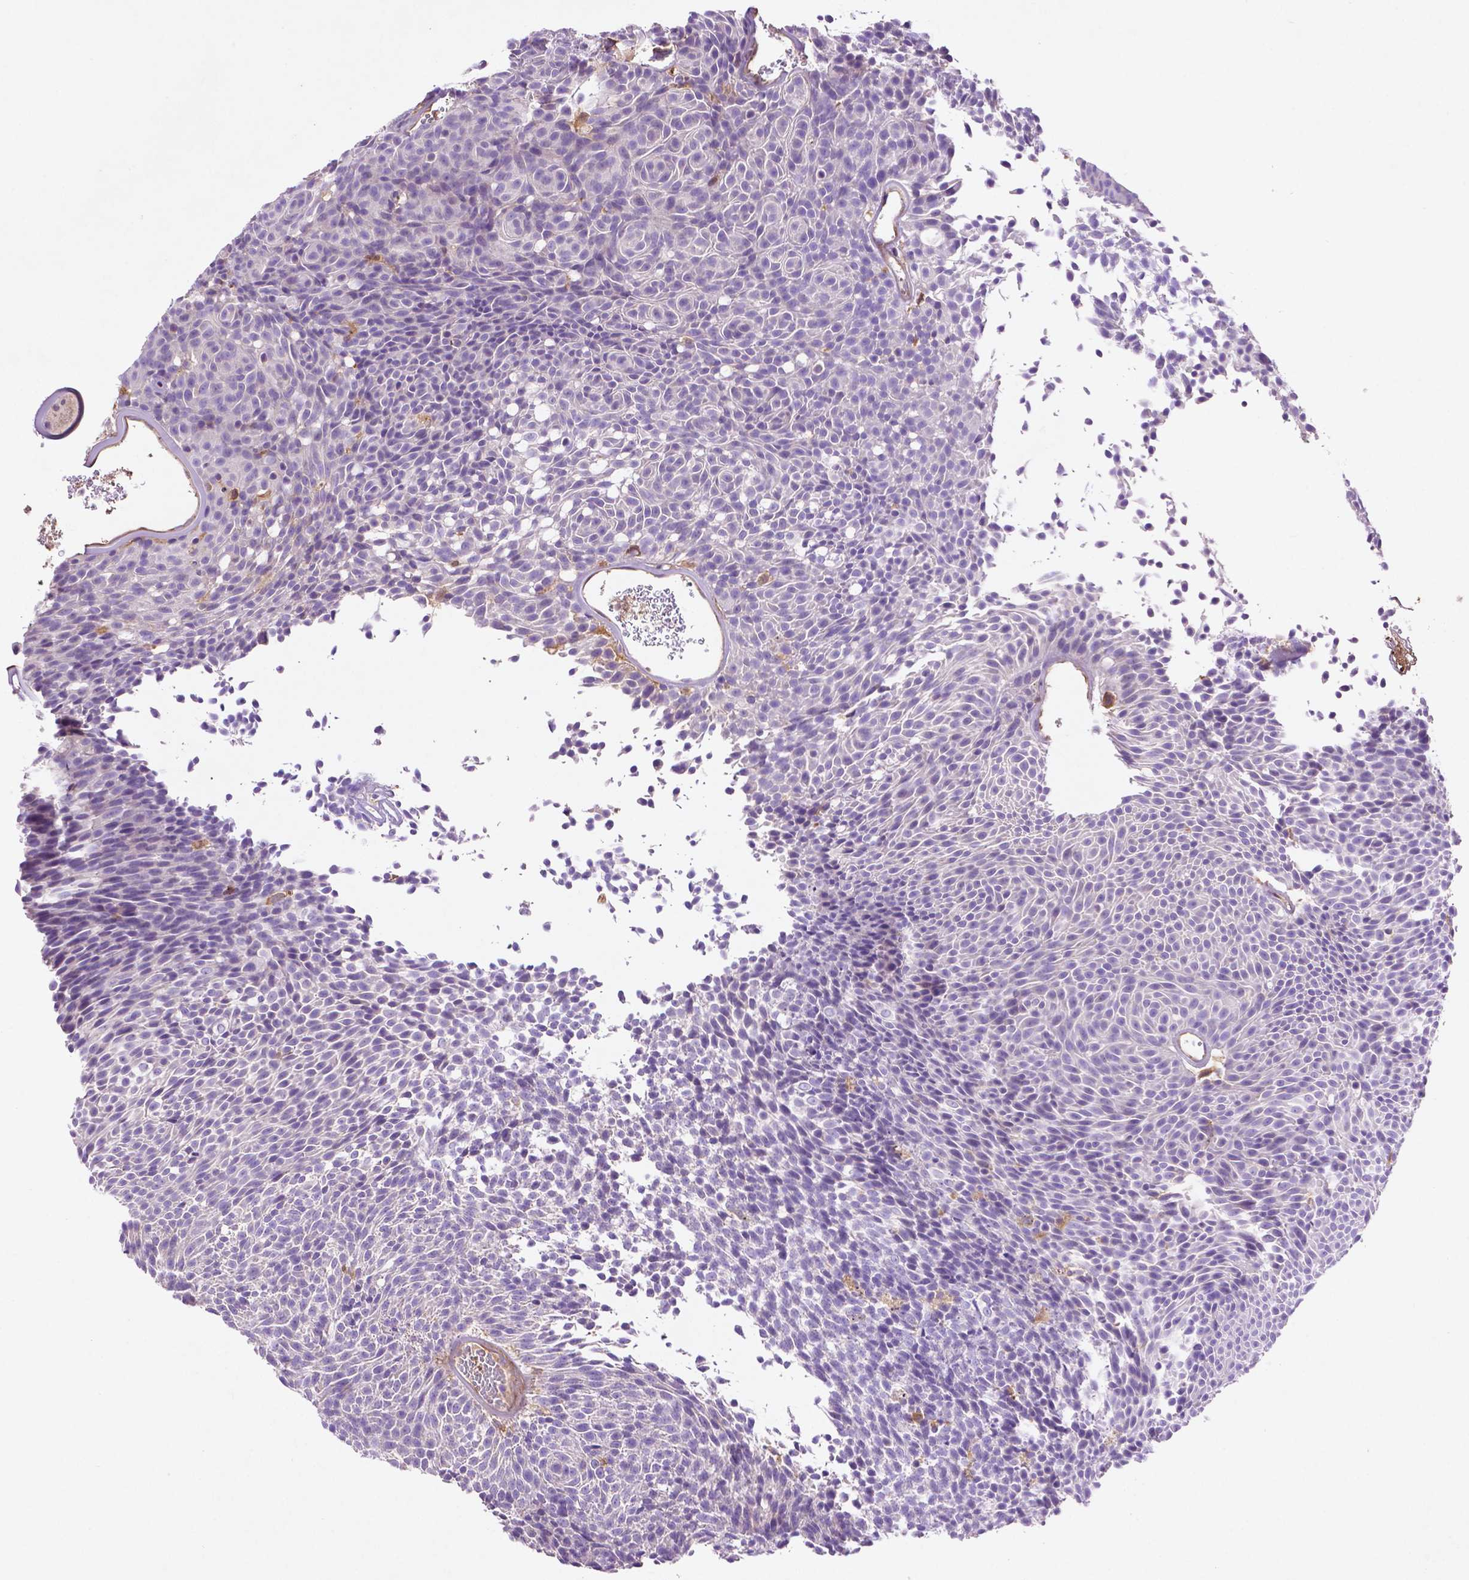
{"staining": {"intensity": "negative", "quantity": "none", "location": "none"}, "tissue": "urothelial cancer", "cell_type": "Tumor cells", "image_type": "cancer", "snomed": [{"axis": "morphology", "description": "Urothelial carcinoma, Low grade"}, {"axis": "topography", "description": "Urinary bladder"}], "caption": "Immunohistochemical staining of human urothelial cancer displays no significant expression in tumor cells.", "gene": "GDPD5", "patient": {"sex": "male", "age": 77}}